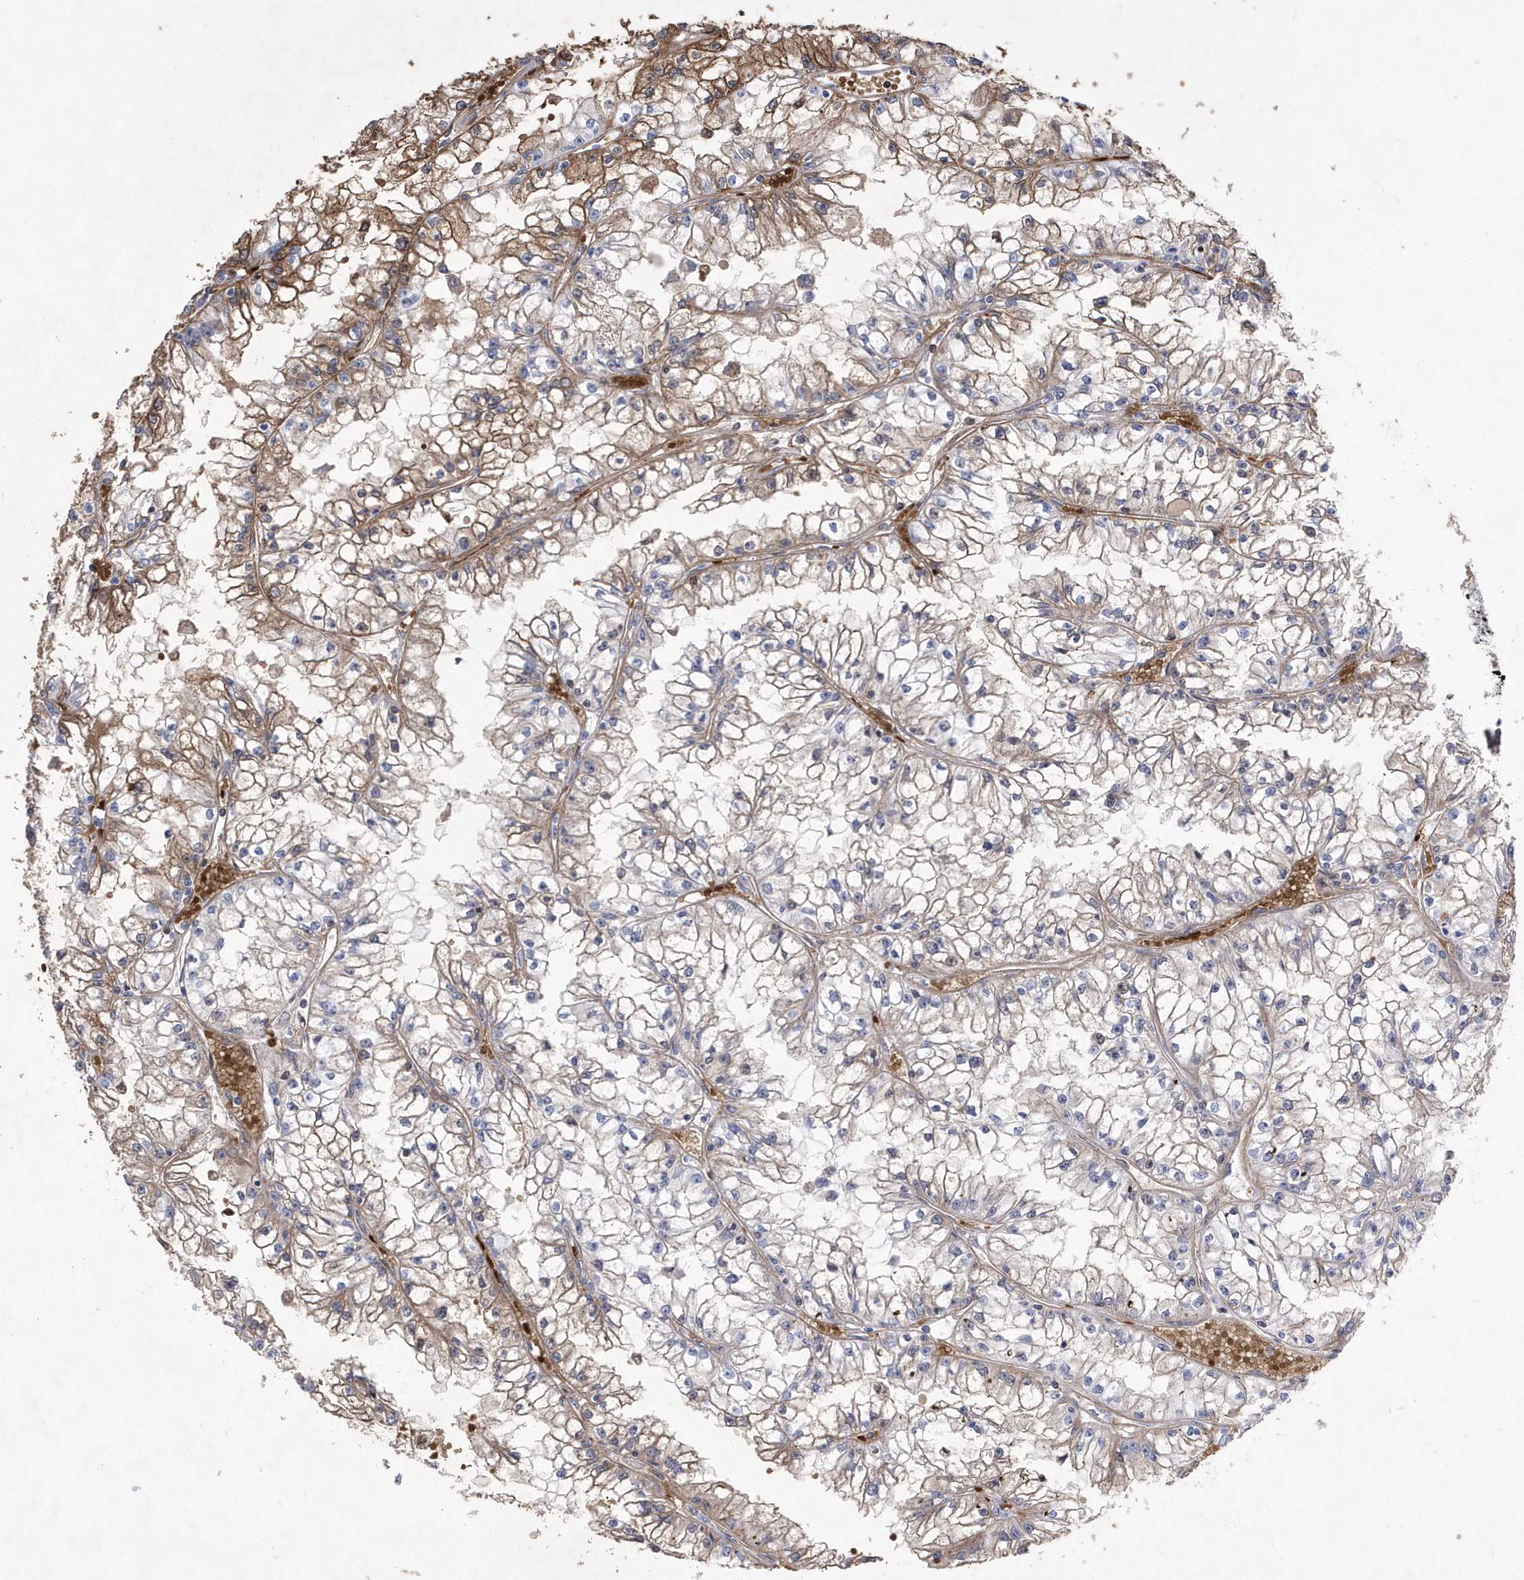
{"staining": {"intensity": "strong", "quantity": "25%-75%", "location": "cytoplasmic/membranous"}, "tissue": "renal cancer", "cell_type": "Tumor cells", "image_type": "cancer", "snomed": [{"axis": "morphology", "description": "Adenocarcinoma, NOS"}, {"axis": "topography", "description": "Kidney"}], "caption": "This is an image of immunohistochemistry staining of renal adenocarcinoma, which shows strong positivity in the cytoplasmic/membranous of tumor cells.", "gene": "ZNF875", "patient": {"sex": "male", "age": 56}}